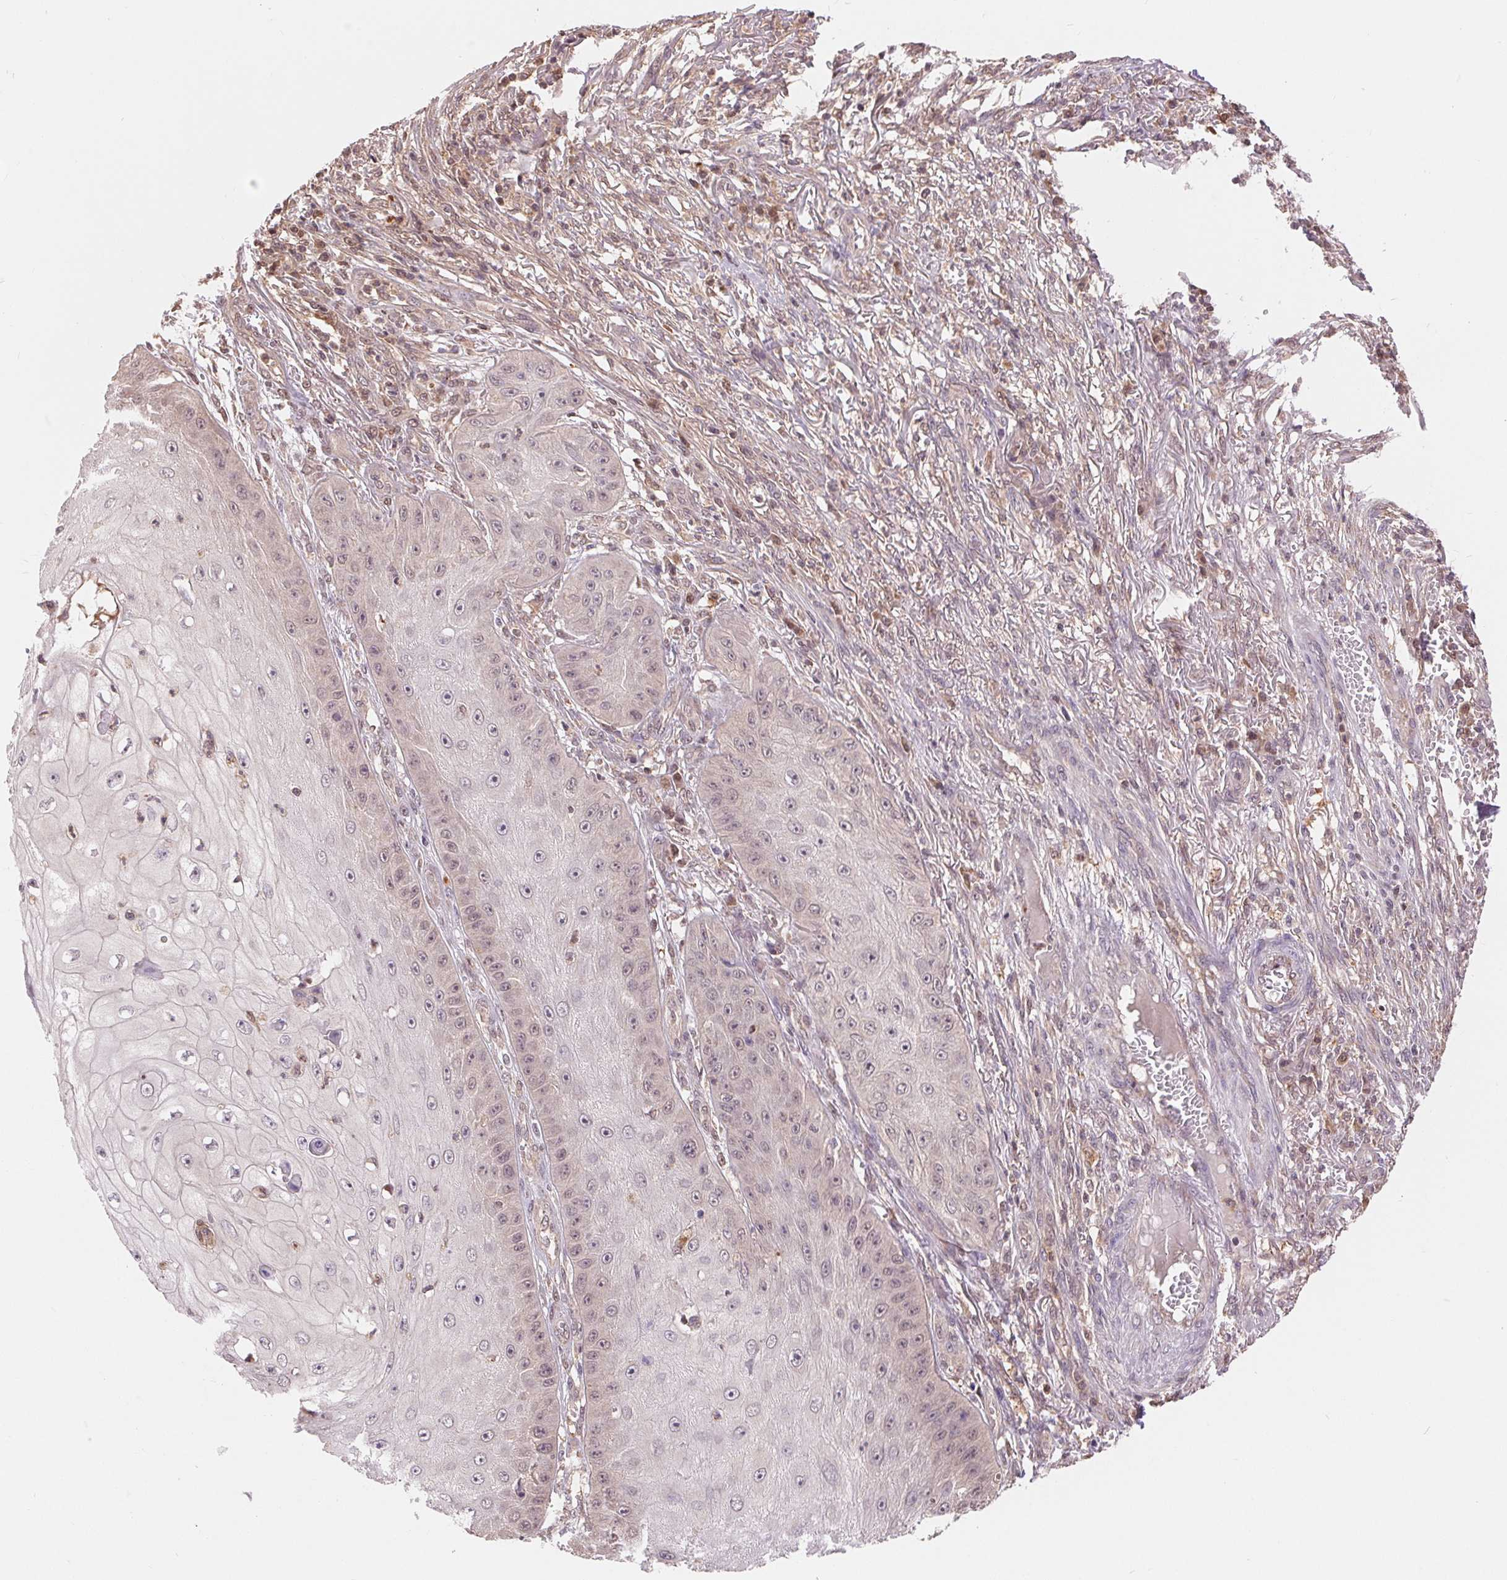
{"staining": {"intensity": "weak", "quantity": "<25%", "location": "nuclear"}, "tissue": "skin cancer", "cell_type": "Tumor cells", "image_type": "cancer", "snomed": [{"axis": "morphology", "description": "Squamous cell carcinoma, NOS"}, {"axis": "topography", "description": "Skin"}], "caption": "DAB (3,3'-diaminobenzidine) immunohistochemical staining of human squamous cell carcinoma (skin) exhibits no significant staining in tumor cells.", "gene": "TMEM273", "patient": {"sex": "male", "age": 70}}